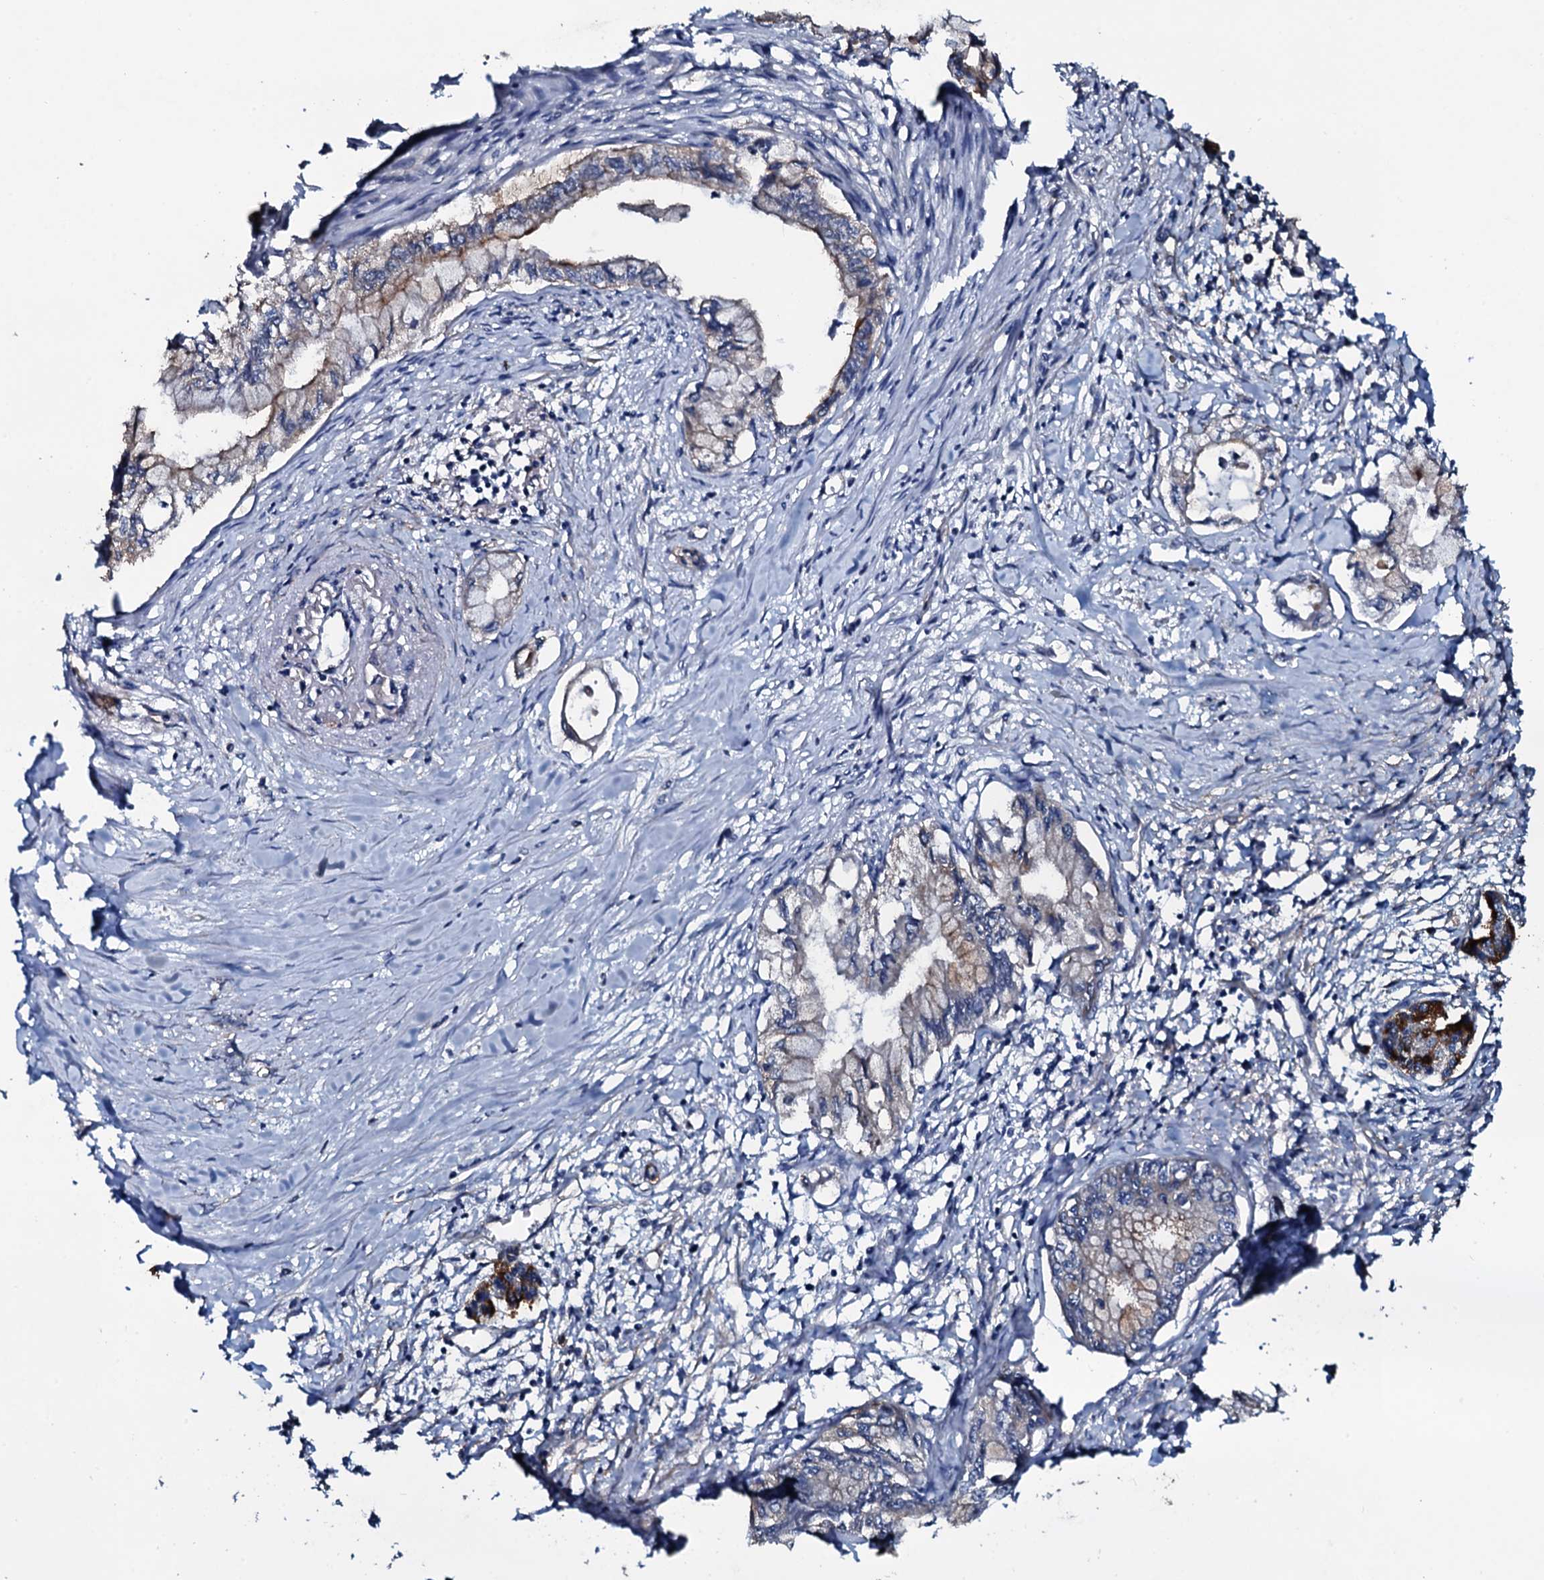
{"staining": {"intensity": "weak", "quantity": "<25%", "location": "cytoplasmic/membranous"}, "tissue": "pancreatic cancer", "cell_type": "Tumor cells", "image_type": "cancer", "snomed": [{"axis": "morphology", "description": "Adenocarcinoma, NOS"}, {"axis": "topography", "description": "Pancreas"}], "caption": "There is no significant expression in tumor cells of pancreatic adenocarcinoma. (DAB (3,3'-diaminobenzidine) immunohistochemistry (IHC), high magnification).", "gene": "DMAC2", "patient": {"sex": "male", "age": 48}}